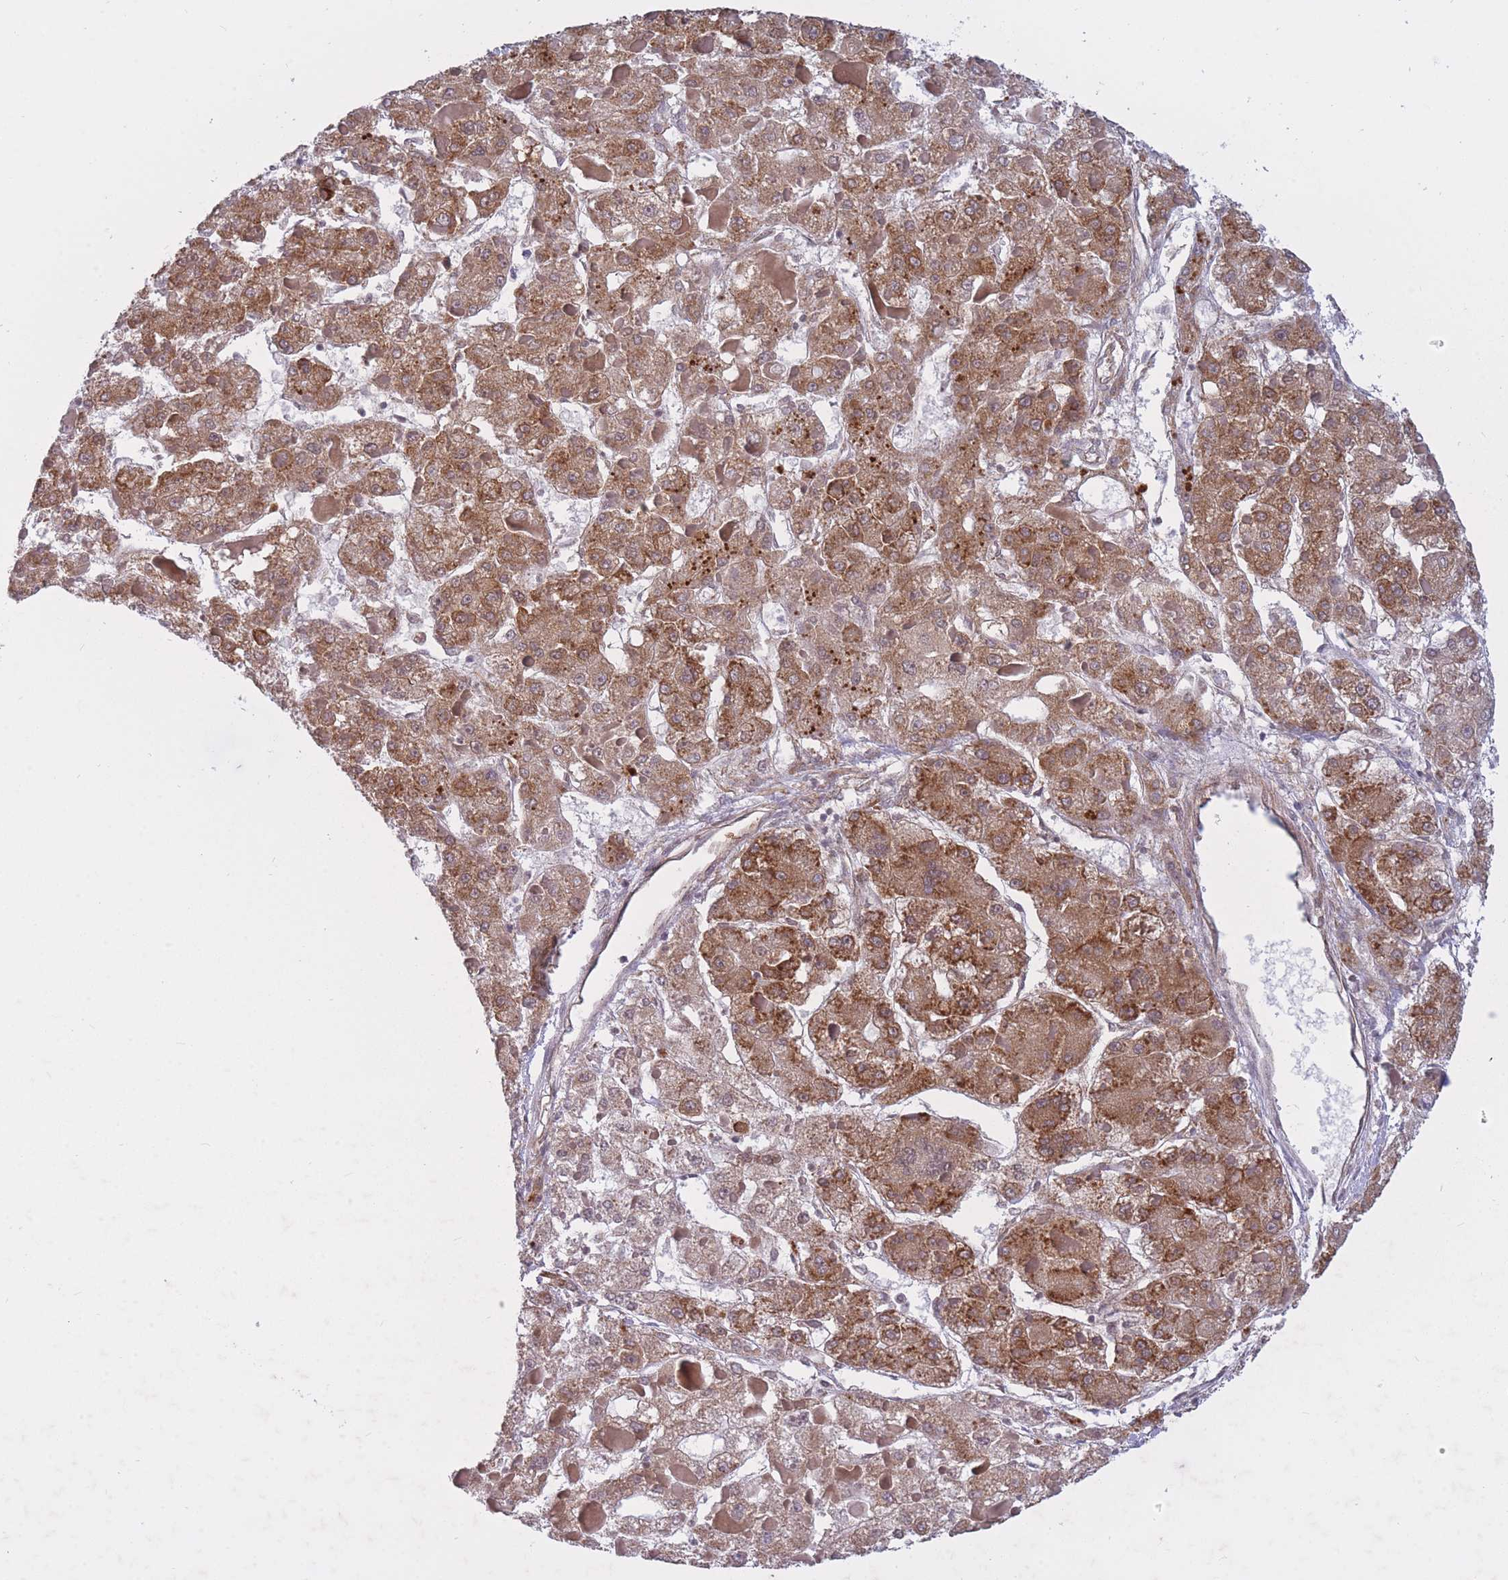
{"staining": {"intensity": "moderate", "quantity": ">75%", "location": "cytoplasmic/membranous"}, "tissue": "liver cancer", "cell_type": "Tumor cells", "image_type": "cancer", "snomed": [{"axis": "morphology", "description": "Carcinoma, Hepatocellular, NOS"}, {"axis": "topography", "description": "Liver"}], "caption": "This is an image of immunohistochemistry (IHC) staining of liver hepatocellular carcinoma, which shows moderate staining in the cytoplasmic/membranous of tumor cells.", "gene": "CCDC124", "patient": {"sex": "female", "age": 73}}